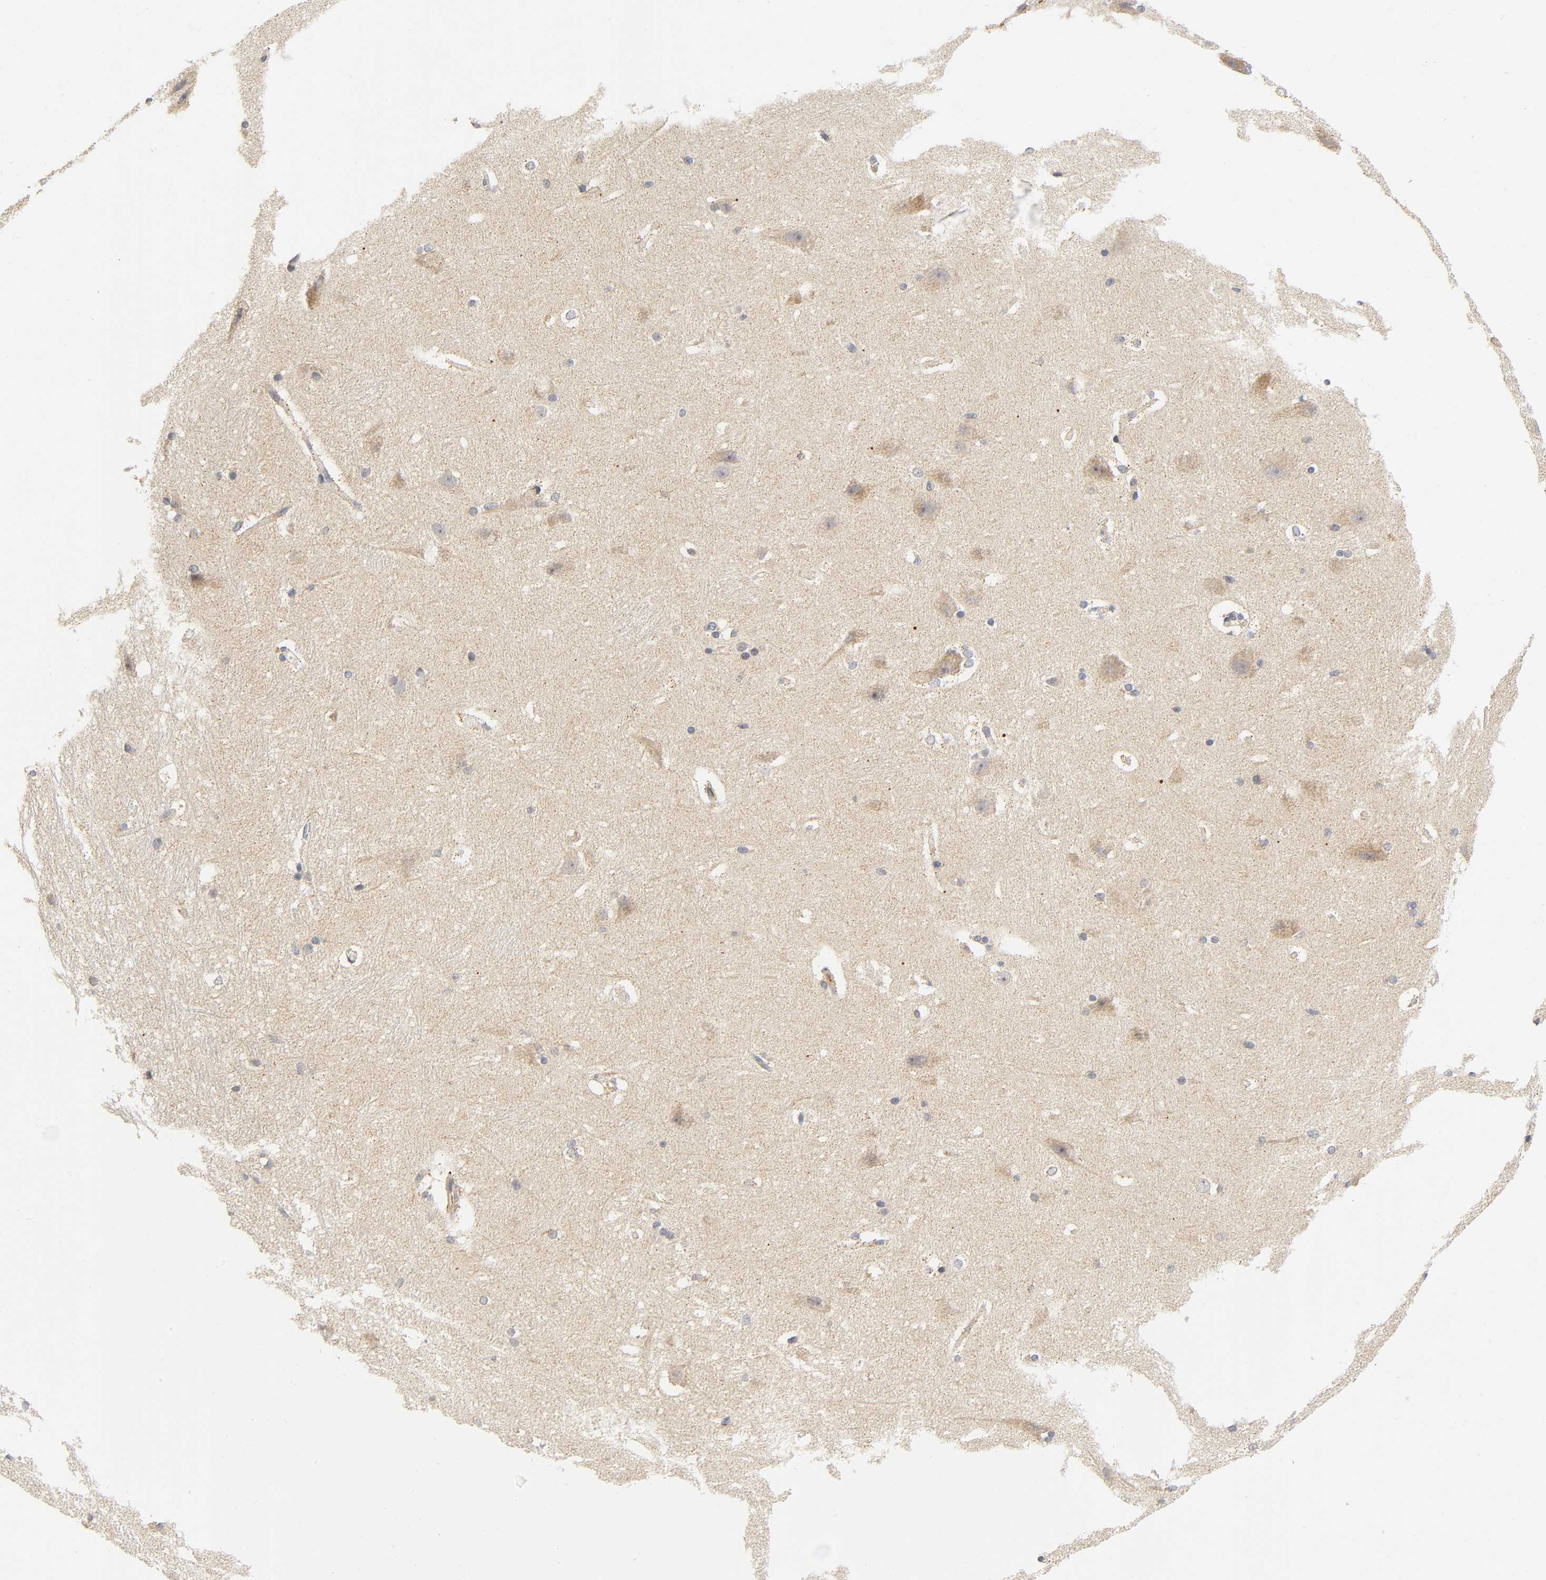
{"staining": {"intensity": "negative", "quantity": "none", "location": "none"}, "tissue": "hippocampus", "cell_type": "Glial cells", "image_type": "normal", "snomed": [{"axis": "morphology", "description": "Normal tissue, NOS"}, {"axis": "topography", "description": "Hippocampus"}], "caption": "Immunohistochemistry (IHC) image of unremarkable hippocampus: hippocampus stained with DAB (3,3'-diaminobenzidine) demonstrates no significant protein expression in glial cells.", "gene": "NRP1", "patient": {"sex": "female", "age": 19}}